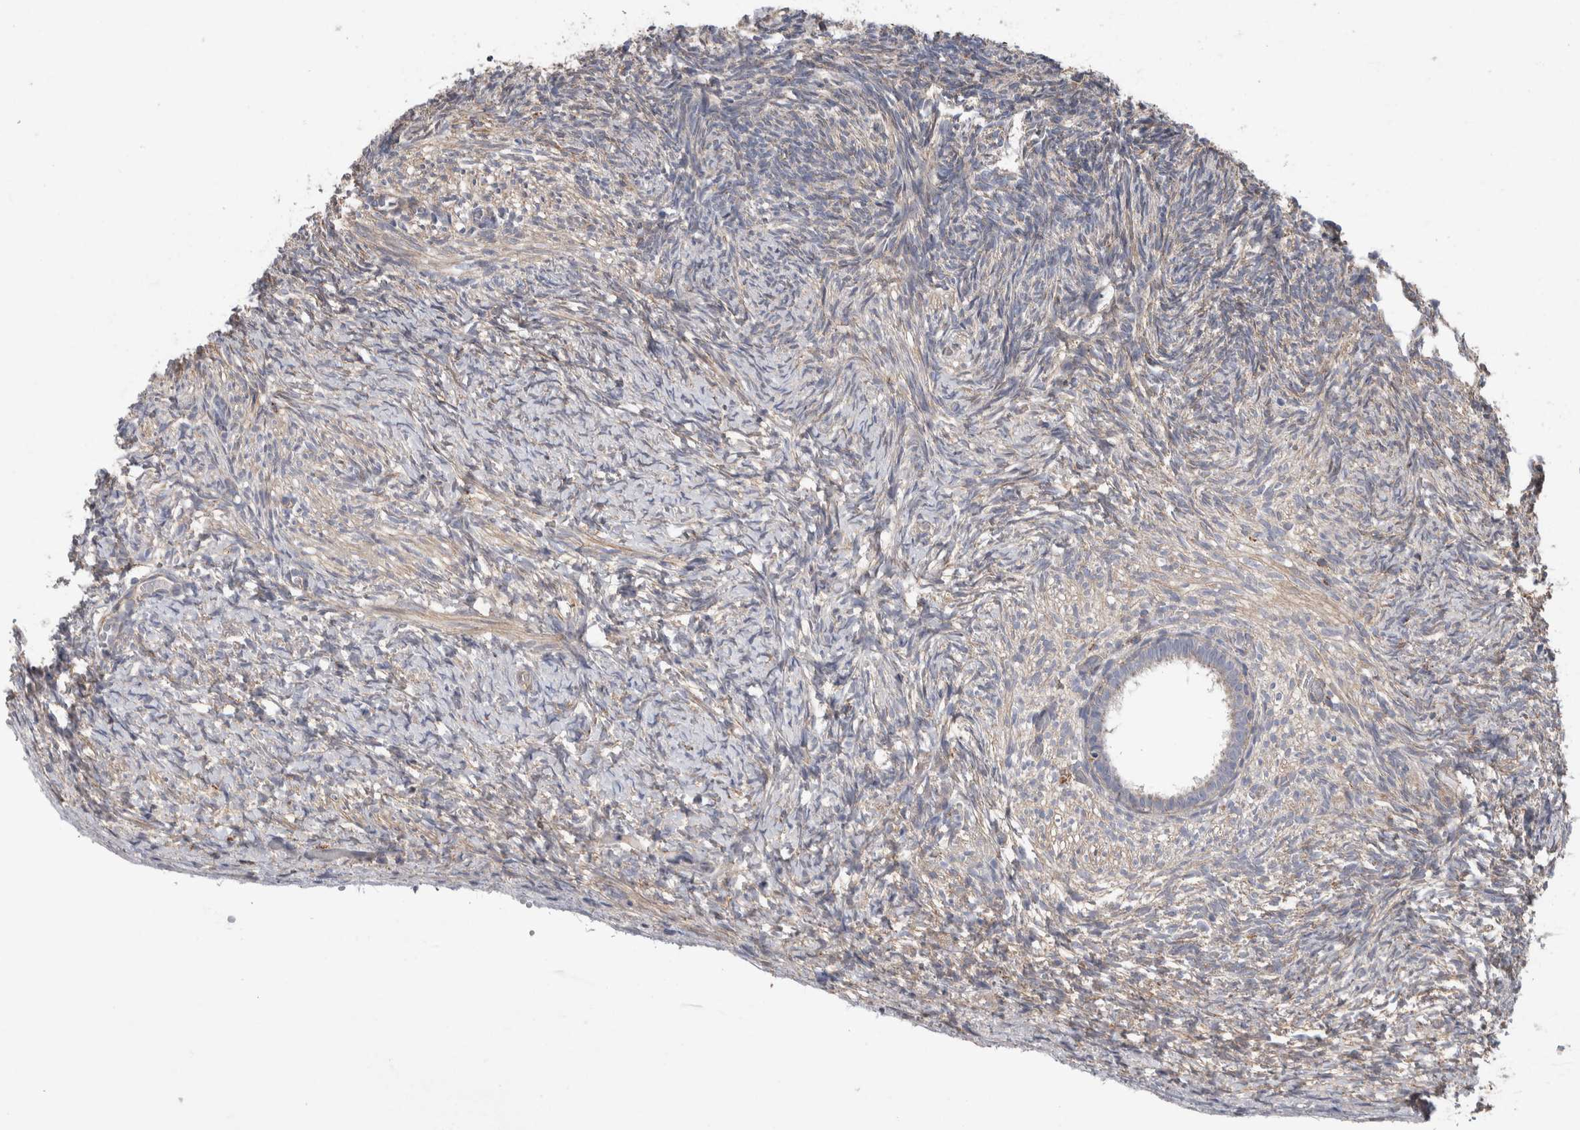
{"staining": {"intensity": "negative", "quantity": "none", "location": "none"}, "tissue": "ovary", "cell_type": "Ovarian stroma cells", "image_type": "normal", "snomed": [{"axis": "morphology", "description": "Normal tissue, NOS"}, {"axis": "topography", "description": "Ovary"}], "caption": "This is an immunohistochemistry photomicrograph of unremarkable ovary. There is no staining in ovarian stroma cells.", "gene": "GCNA", "patient": {"sex": "female", "age": 34}}